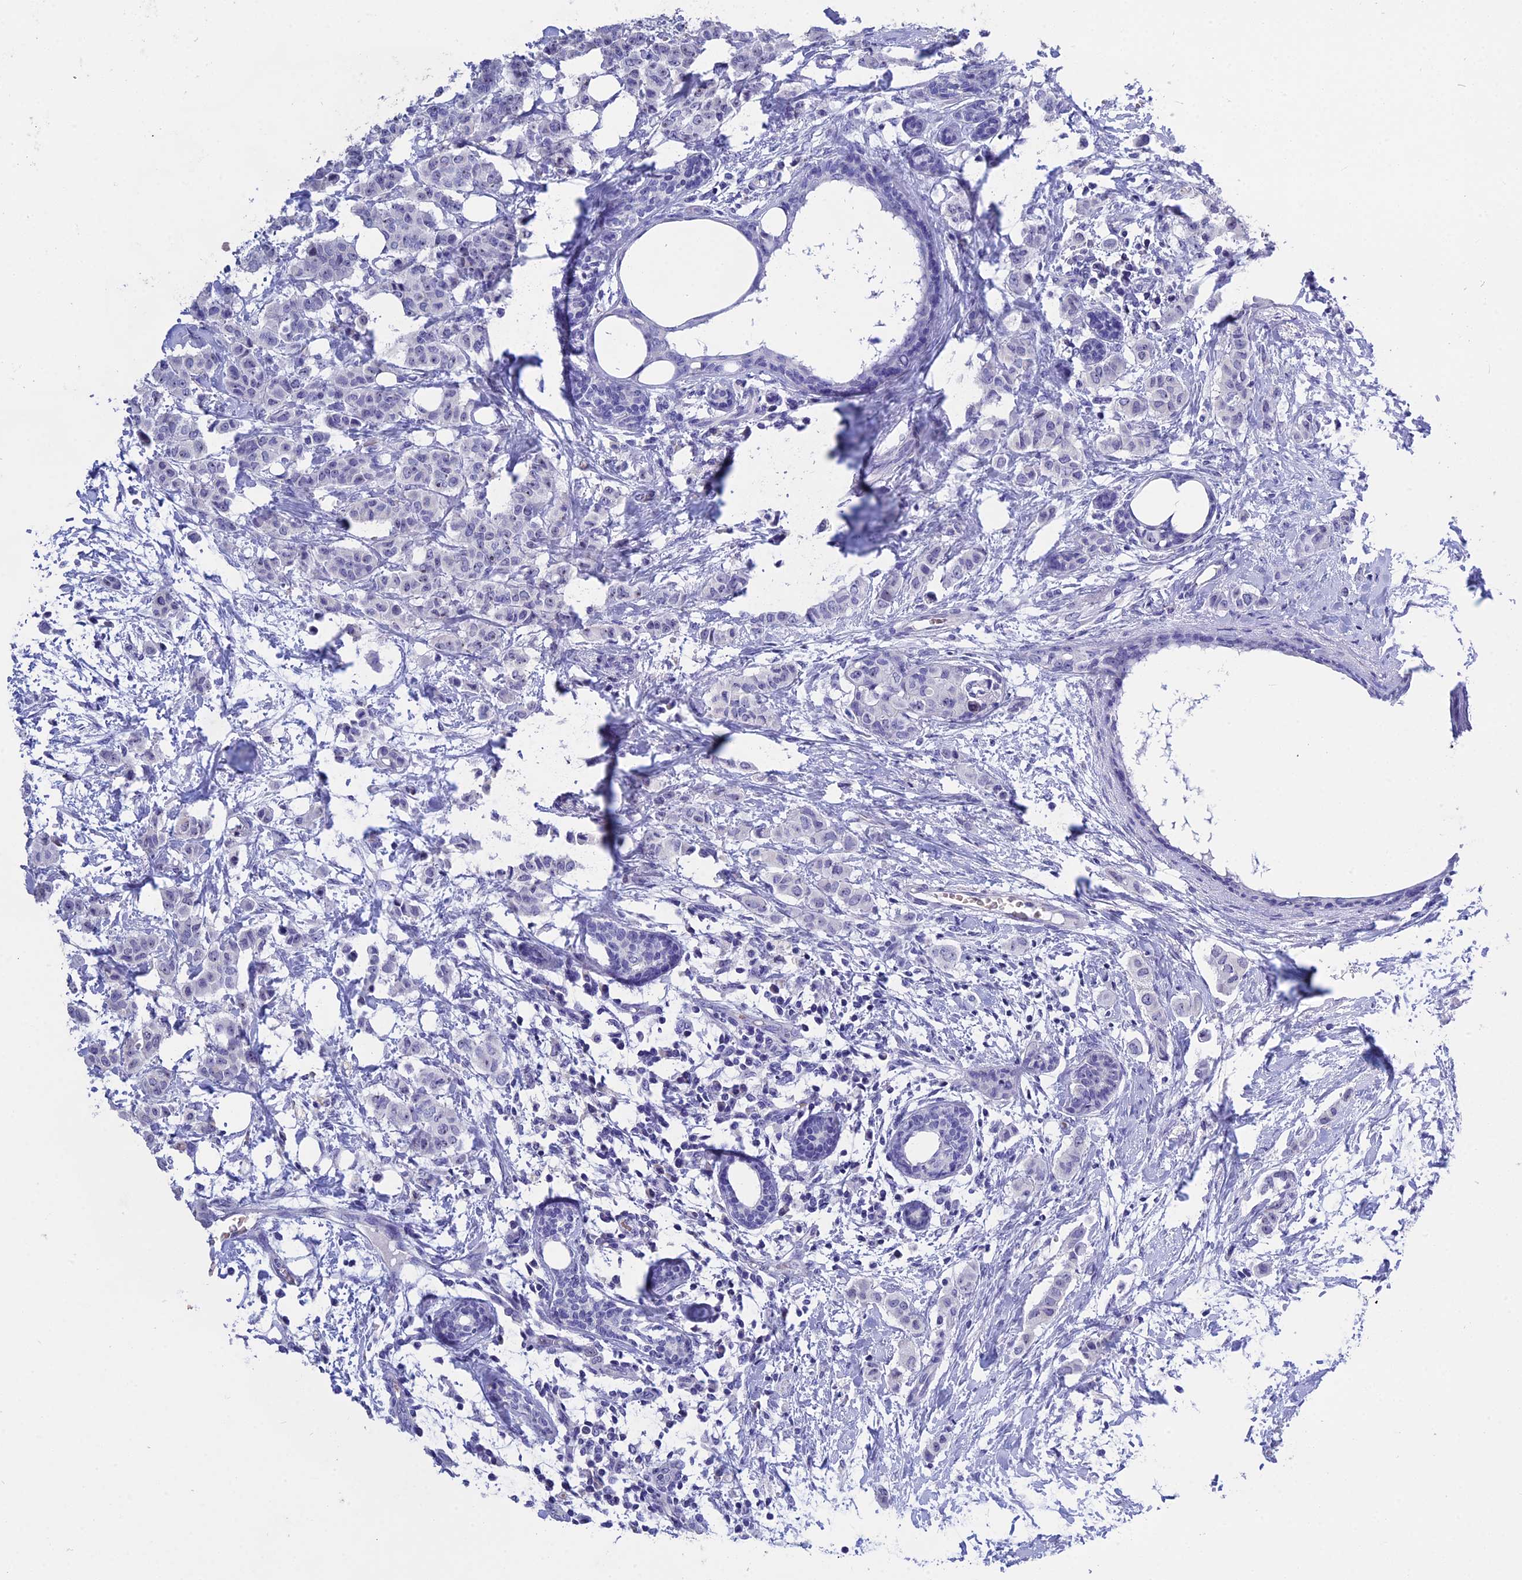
{"staining": {"intensity": "negative", "quantity": "none", "location": "none"}, "tissue": "breast cancer", "cell_type": "Tumor cells", "image_type": "cancer", "snomed": [{"axis": "morphology", "description": "Duct carcinoma"}, {"axis": "topography", "description": "Breast"}], "caption": "Human intraductal carcinoma (breast) stained for a protein using immunohistochemistry exhibits no positivity in tumor cells.", "gene": "KNOP1", "patient": {"sex": "female", "age": 40}}